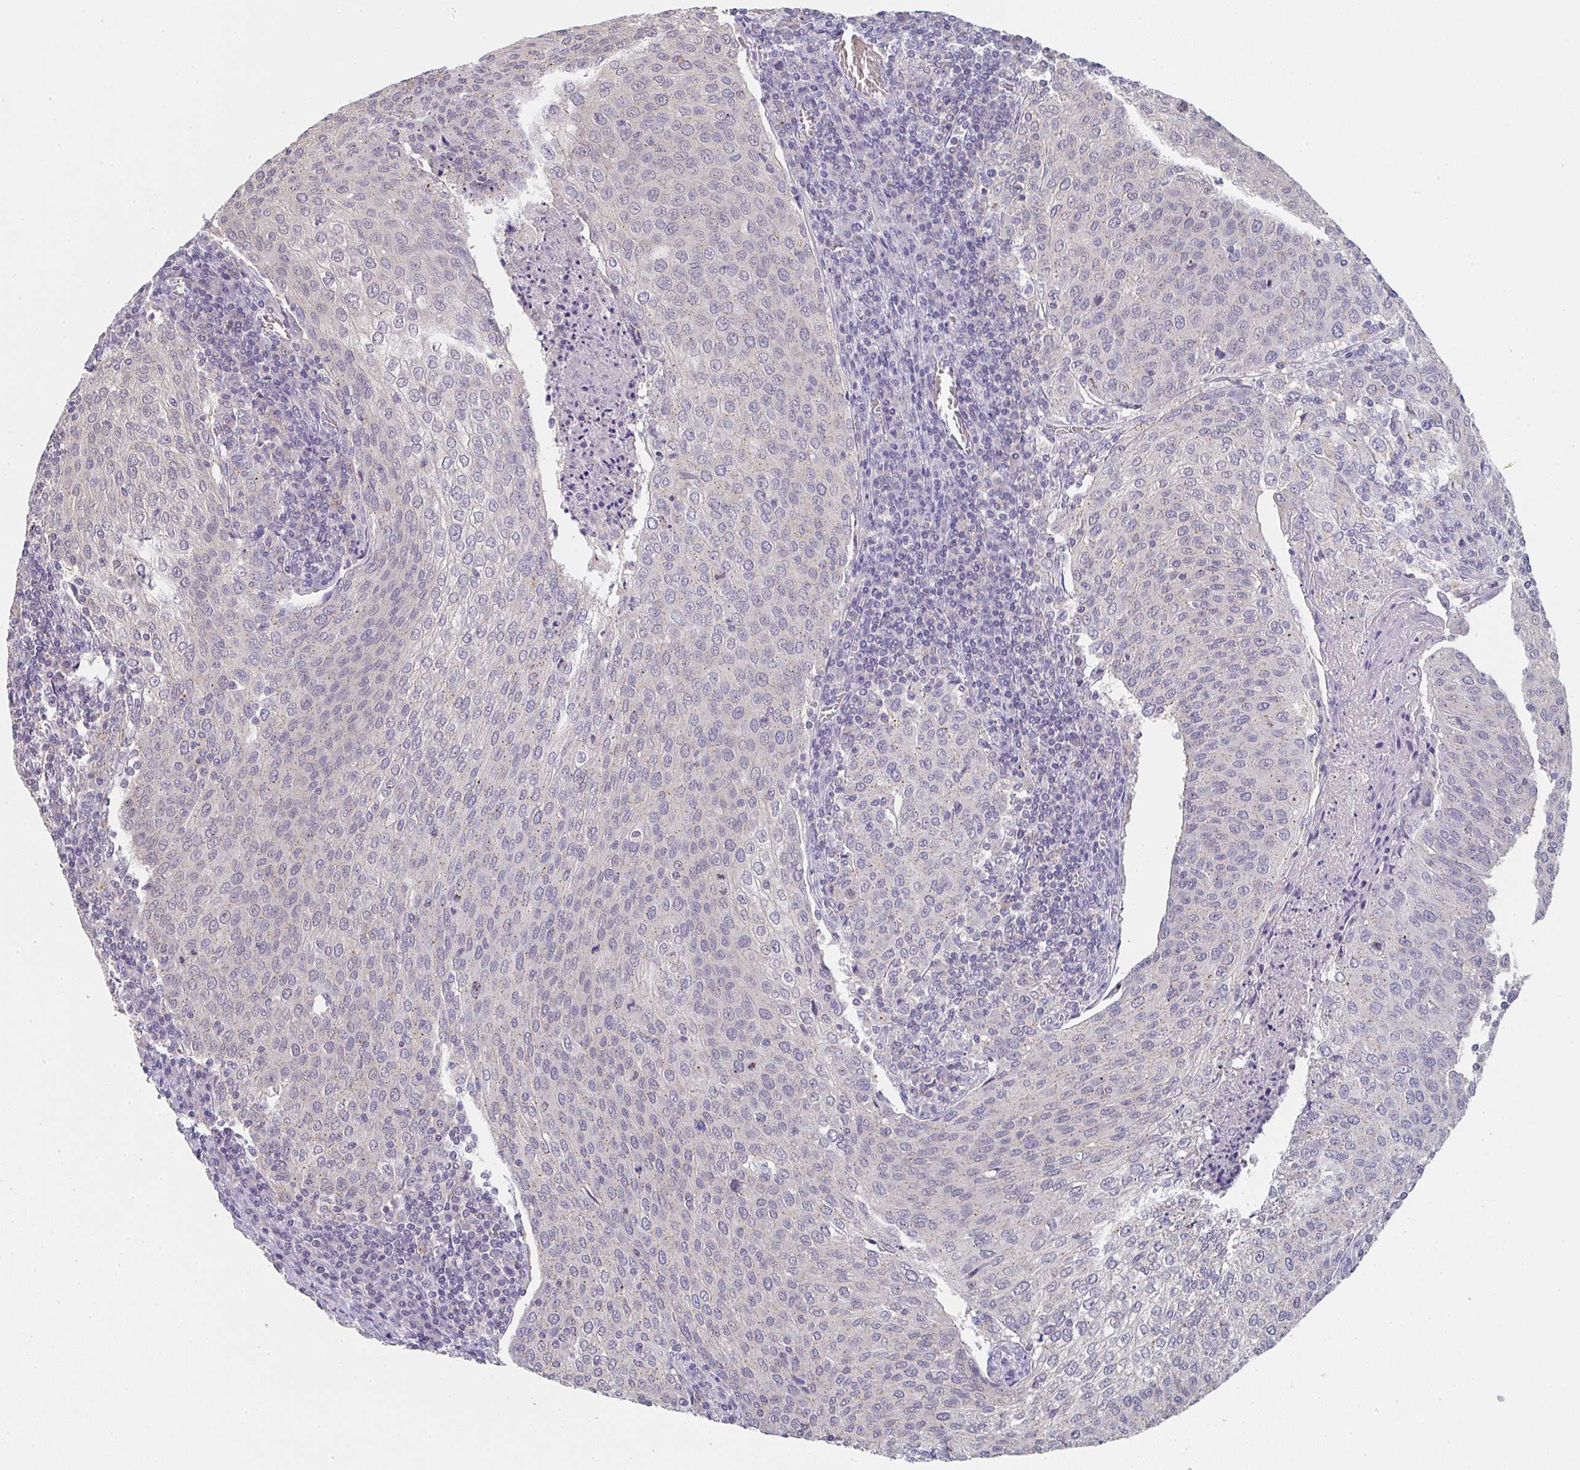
{"staining": {"intensity": "negative", "quantity": "none", "location": "none"}, "tissue": "cervical cancer", "cell_type": "Tumor cells", "image_type": "cancer", "snomed": [{"axis": "morphology", "description": "Squamous cell carcinoma, NOS"}, {"axis": "topography", "description": "Cervix"}], "caption": "IHC of squamous cell carcinoma (cervical) shows no staining in tumor cells. (DAB immunohistochemistry with hematoxylin counter stain).", "gene": "CHMP5", "patient": {"sex": "female", "age": 46}}